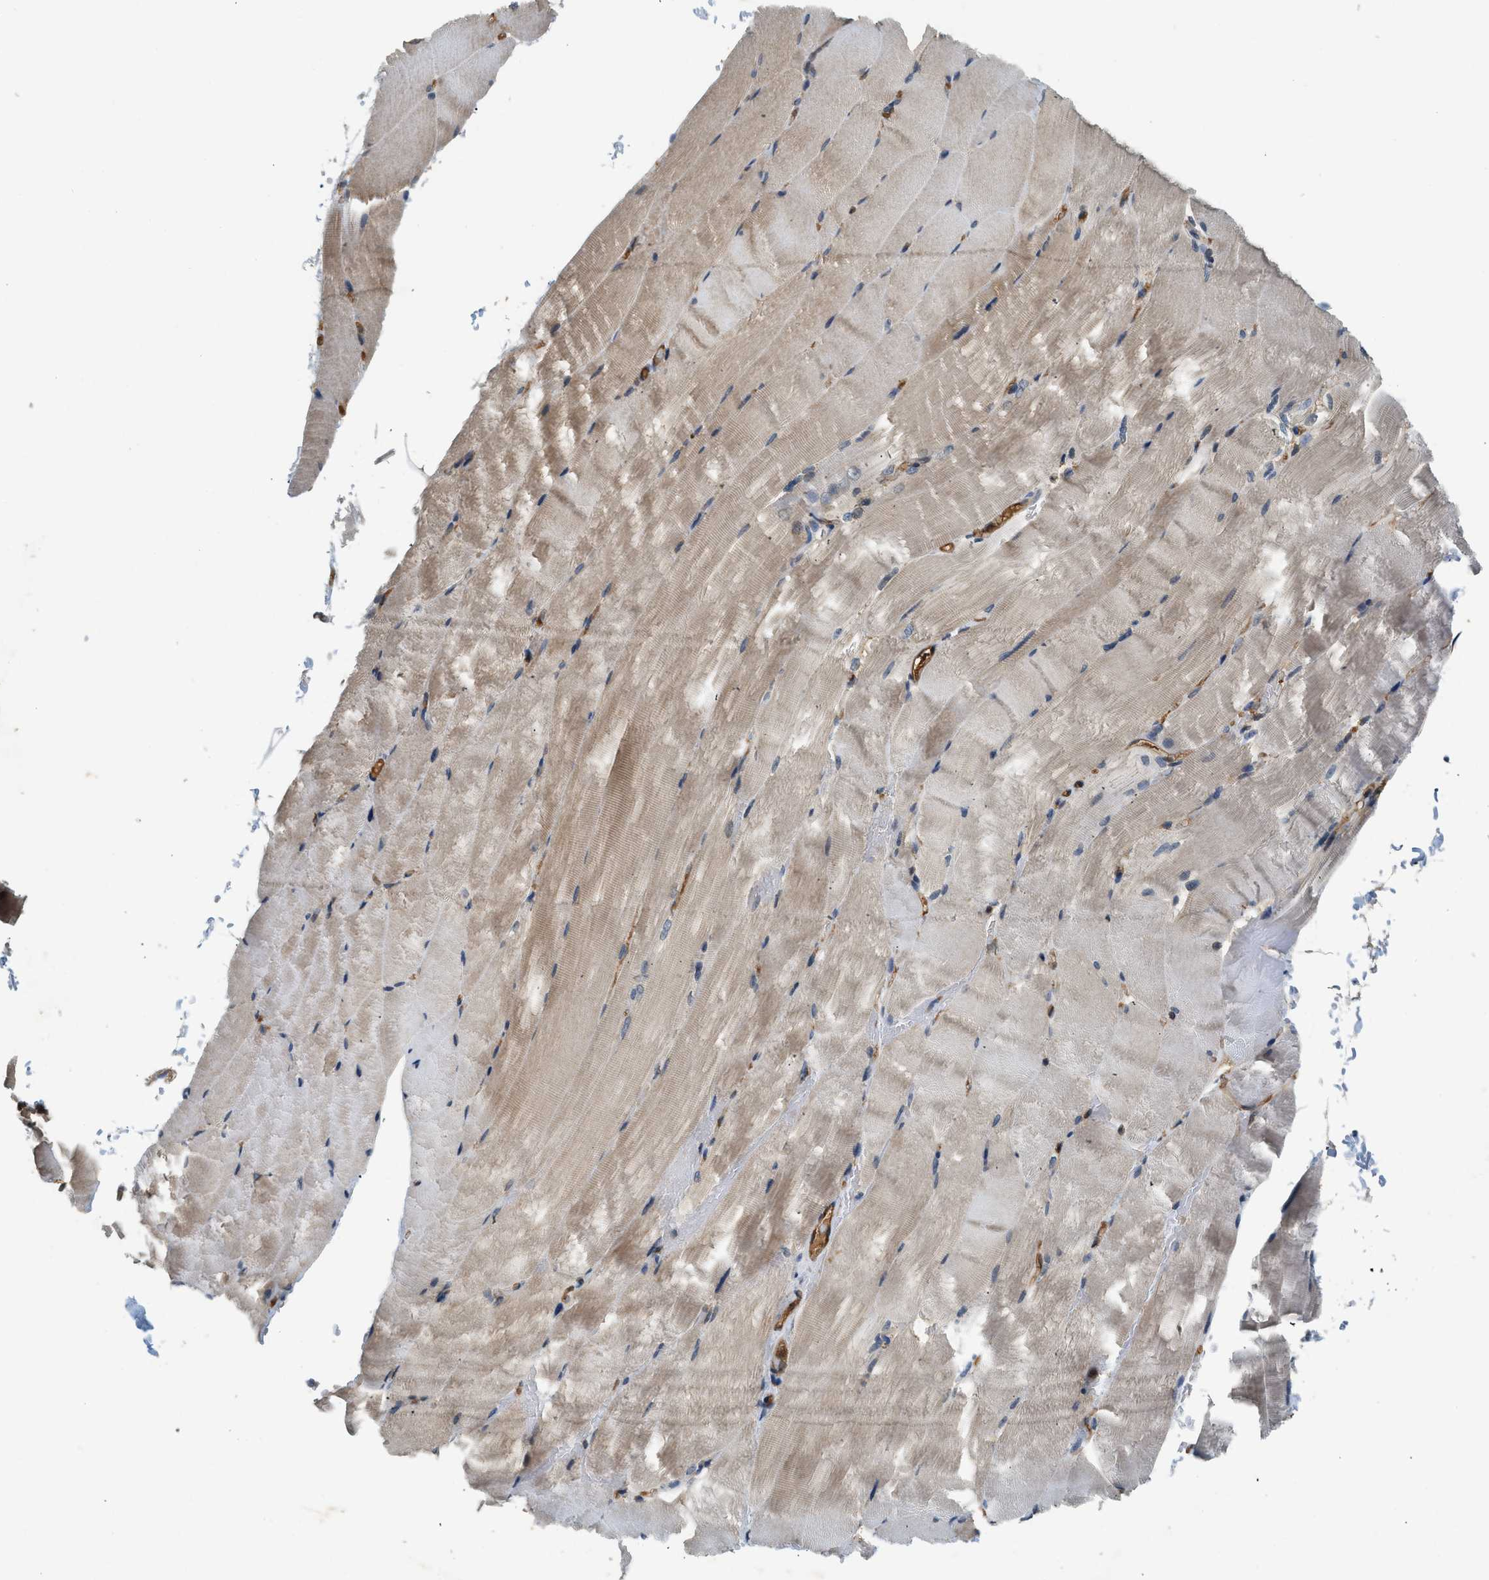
{"staining": {"intensity": "weak", "quantity": "25%-75%", "location": "cytoplasmic/membranous"}, "tissue": "skeletal muscle", "cell_type": "Myocytes", "image_type": "normal", "snomed": [{"axis": "morphology", "description": "Normal tissue, NOS"}, {"axis": "topography", "description": "Skeletal muscle"}, {"axis": "topography", "description": "Parathyroid gland"}], "caption": "IHC (DAB (3,3'-diaminobenzidine)) staining of unremarkable human skeletal muscle shows weak cytoplasmic/membranous protein expression in about 25%-75% of myocytes. (IHC, brightfield microscopy, high magnification).", "gene": "HIP1", "patient": {"sex": "female", "age": 37}}